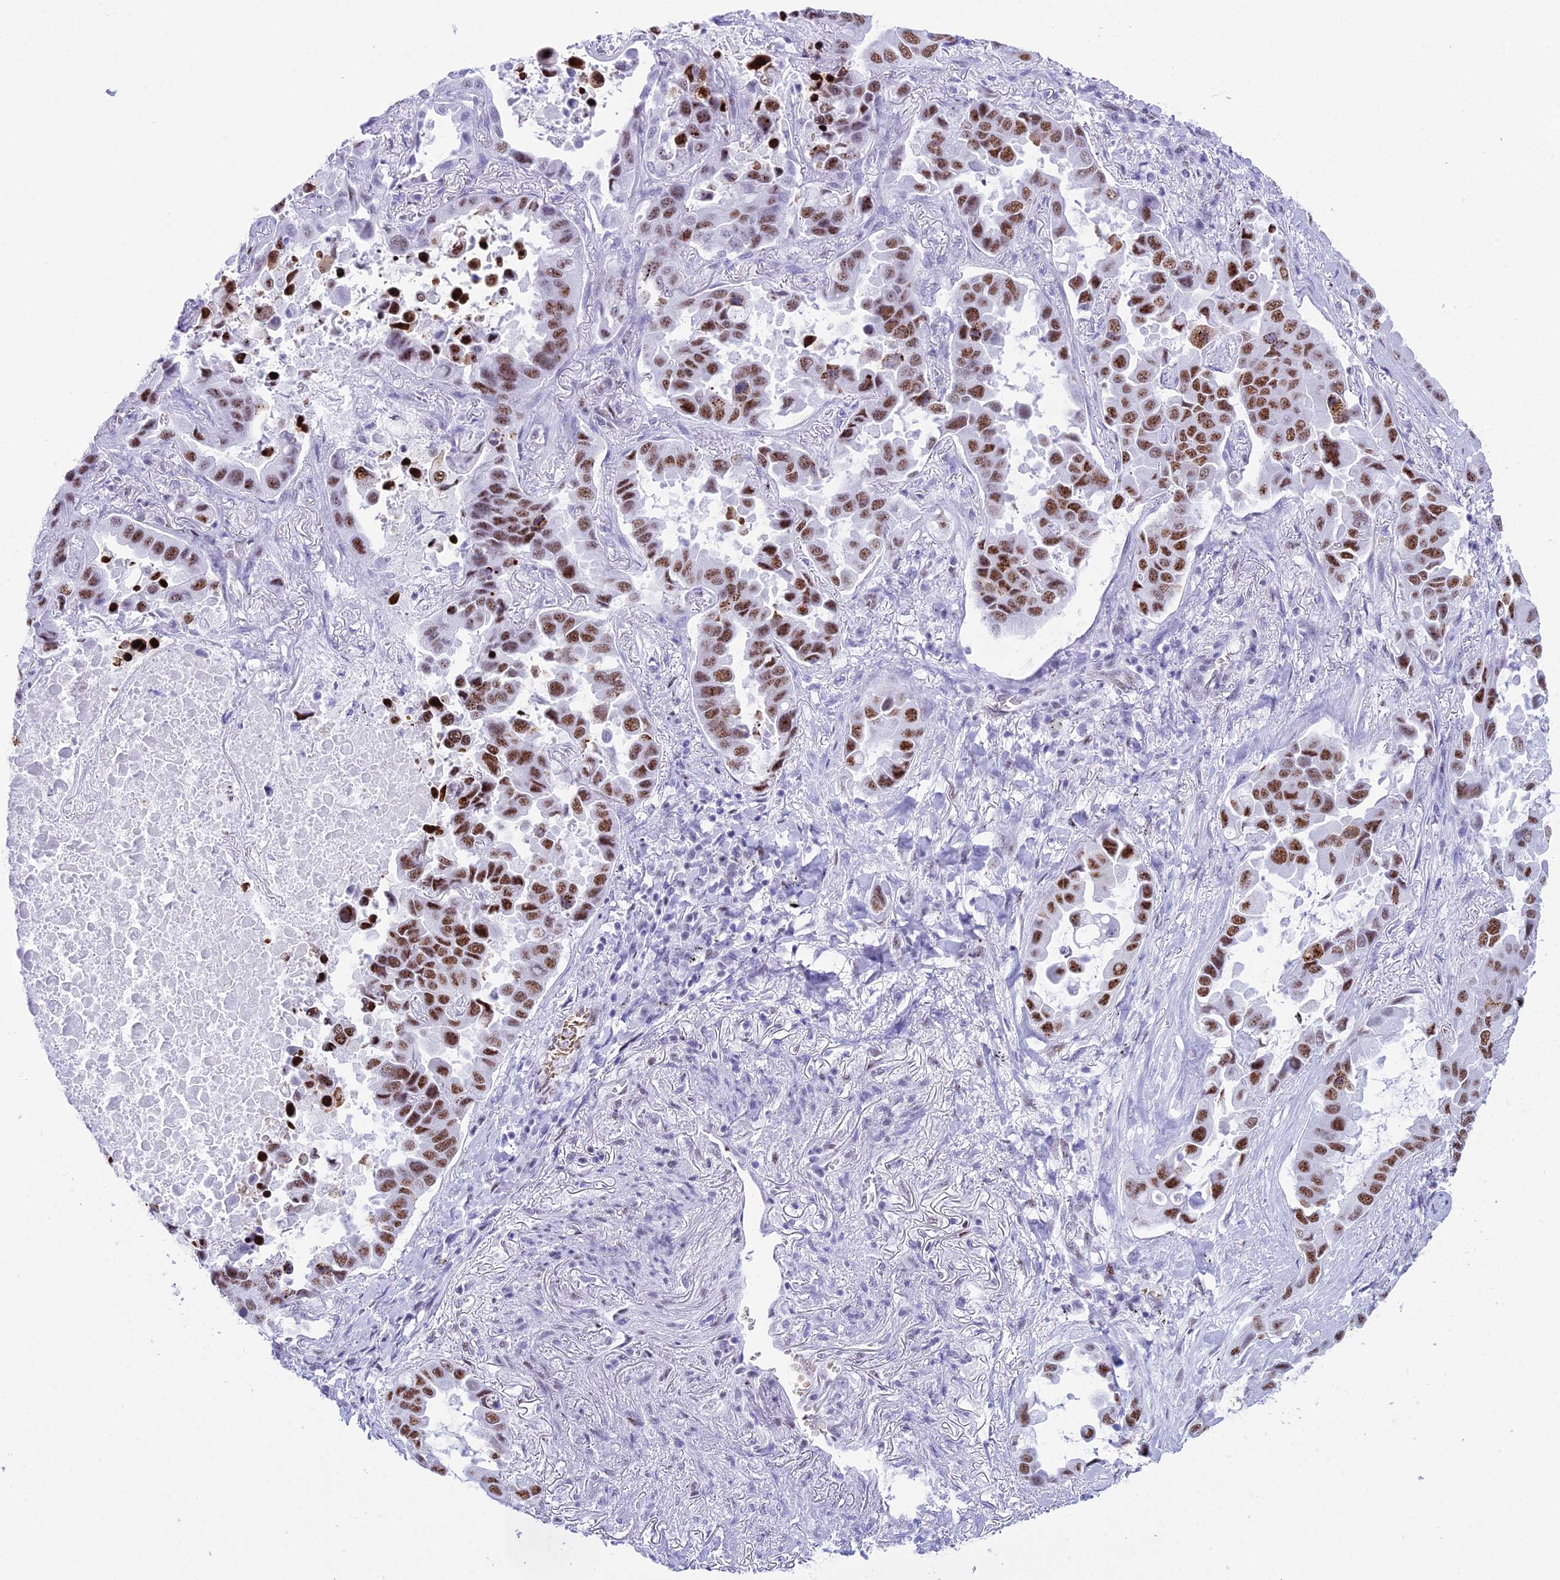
{"staining": {"intensity": "moderate", "quantity": ">75%", "location": "nuclear"}, "tissue": "lung cancer", "cell_type": "Tumor cells", "image_type": "cancer", "snomed": [{"axis": "morphology", "description": "Adenocarcinoma, NOS"}, {"axis": "topography", "description": "Lung"}], "caption": "Lung cancer stained with immunohistochemistry (IHC) displays moderate nuclear staining in approximately >75% of tumor cells.", "gene": "RNPS1", "patient": {"sex": "male", "age": 64}}